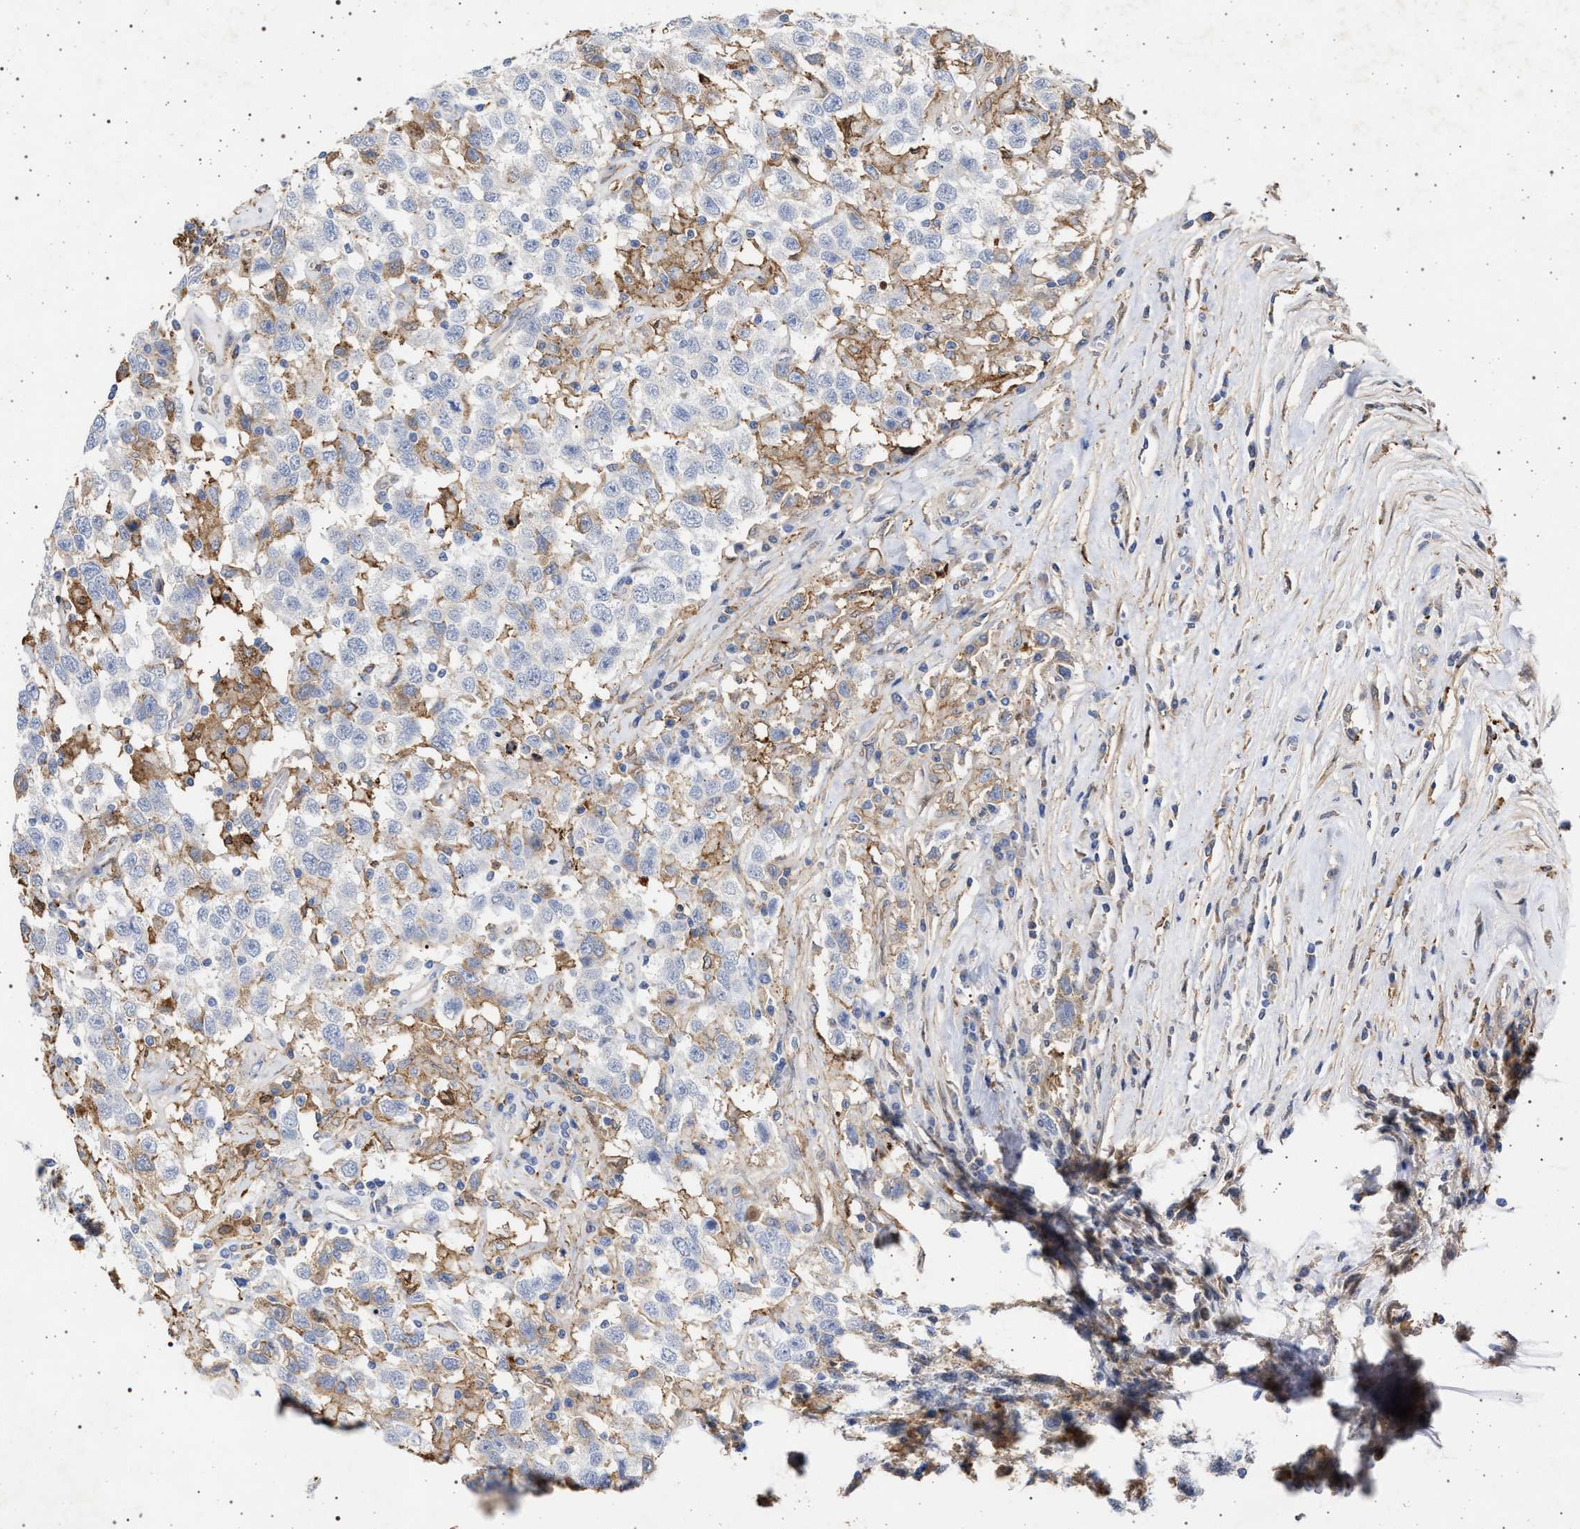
{"staining": {"intensity": "weak", "quantity": "<25%", "location": "cytoplasmic/membranous"}, "tissue": "testis cancer", "cell_type": "Tumor cells", "image_type": "cancer", "snomed": [{"axis": "morphology", "description": "Seminoma, NOS"}, {"axis": "topography", "description": "Testis"}], "caption": "Testis seminoma stained for a protein using immunohistochemistry (IHC) shows no expression tumor cells.", "gene": "PLG", "patient": {"sex": "male", "age": 41}}